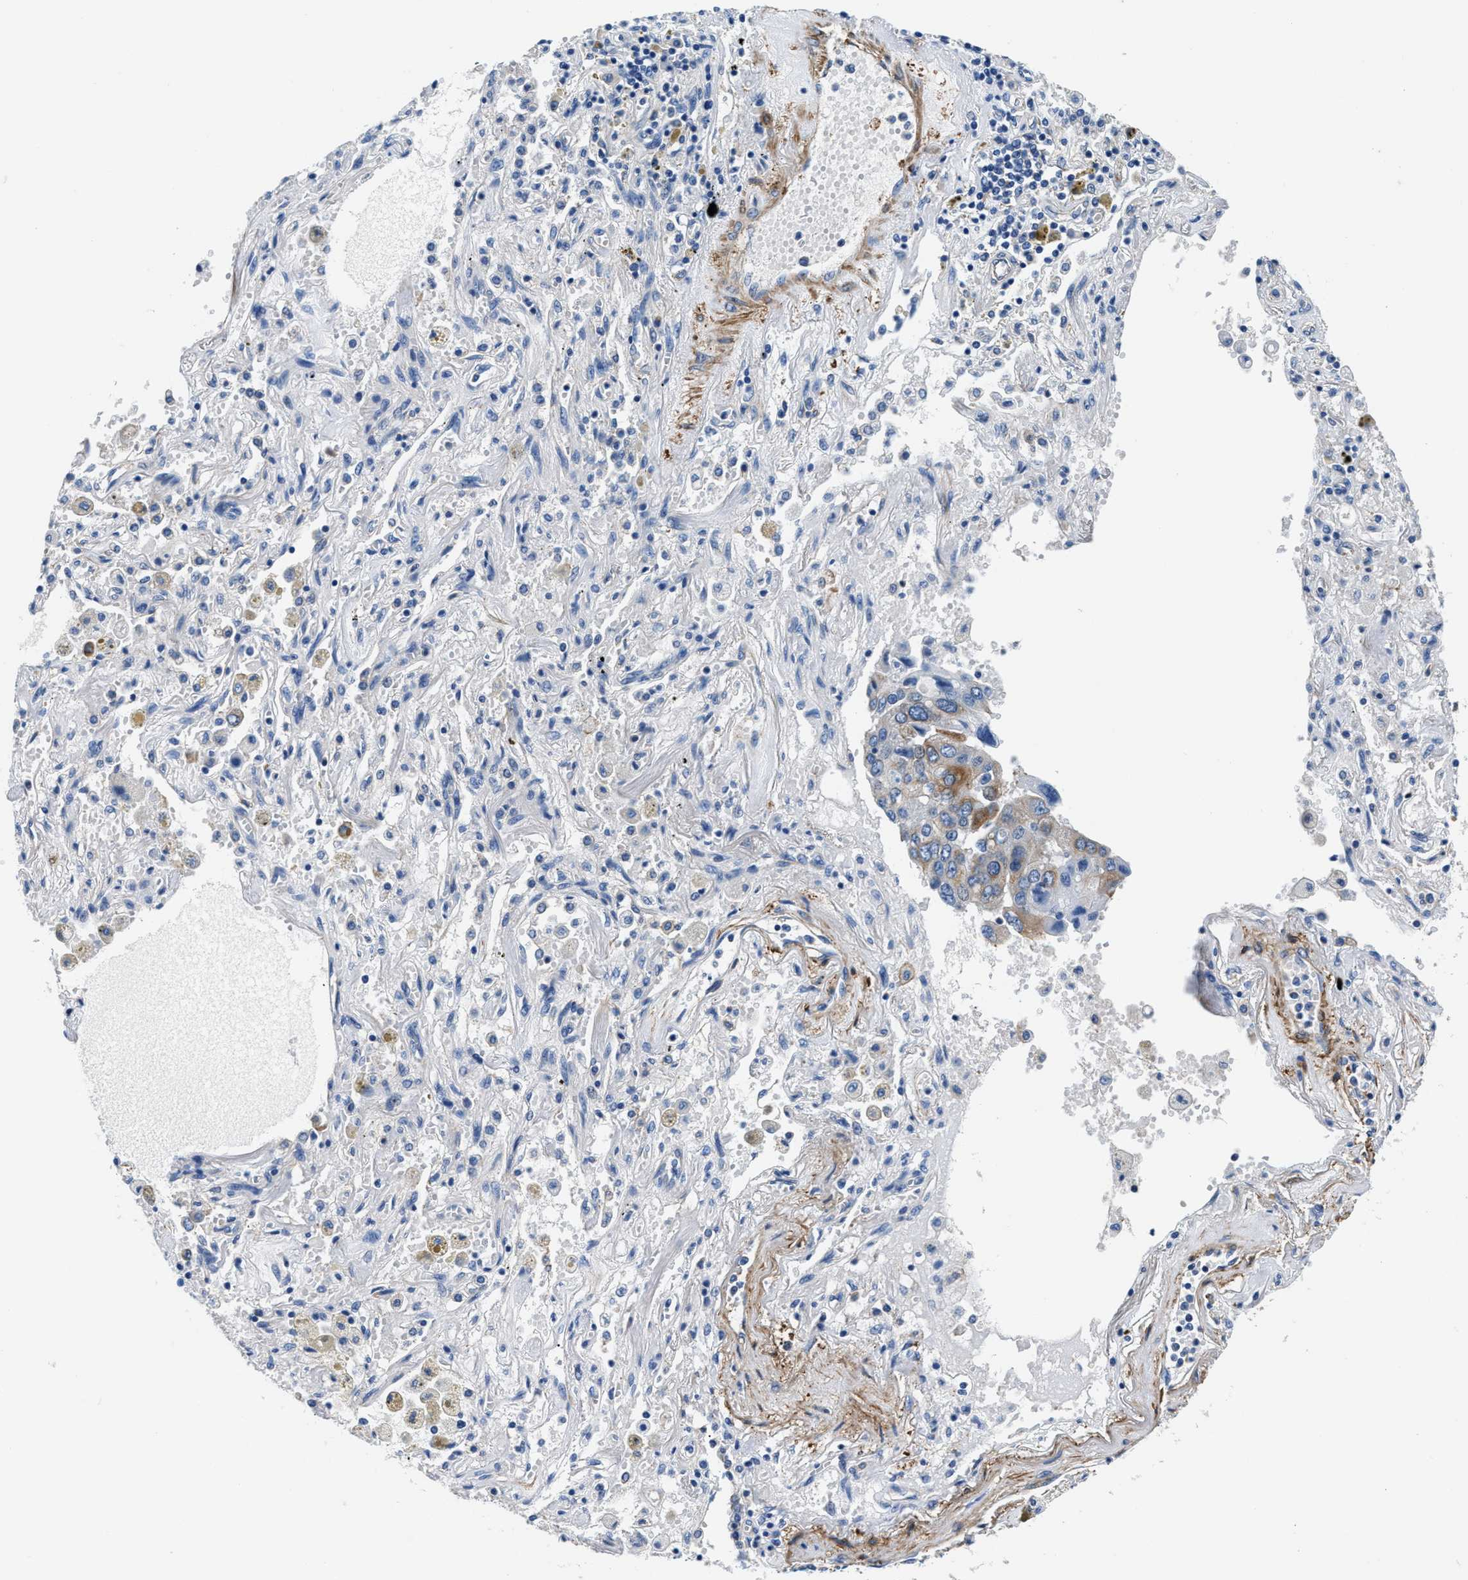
{"staining": {"intensity": "moderate", "quantity": "<25%", "location": "cytoplasmic/membranous"}, "tissue": "lung cancer", "cell_type": "Tumor cells", "image_type": "cancer", "snomed": [{"axis": "morphology", "description": "Adenocarcinoma, NOS"}, {"axis": "topography", "description": "Lung"}], "caption": "Immunohistochemical staining of lung cancer (adenocarcinoma) exhibits low levels of moderate cytoplasmic/membranous protein positivity in approximately <25% of tumor cells.", "gene": "PARG", "patient": {"sex": "female", "age": 65}}